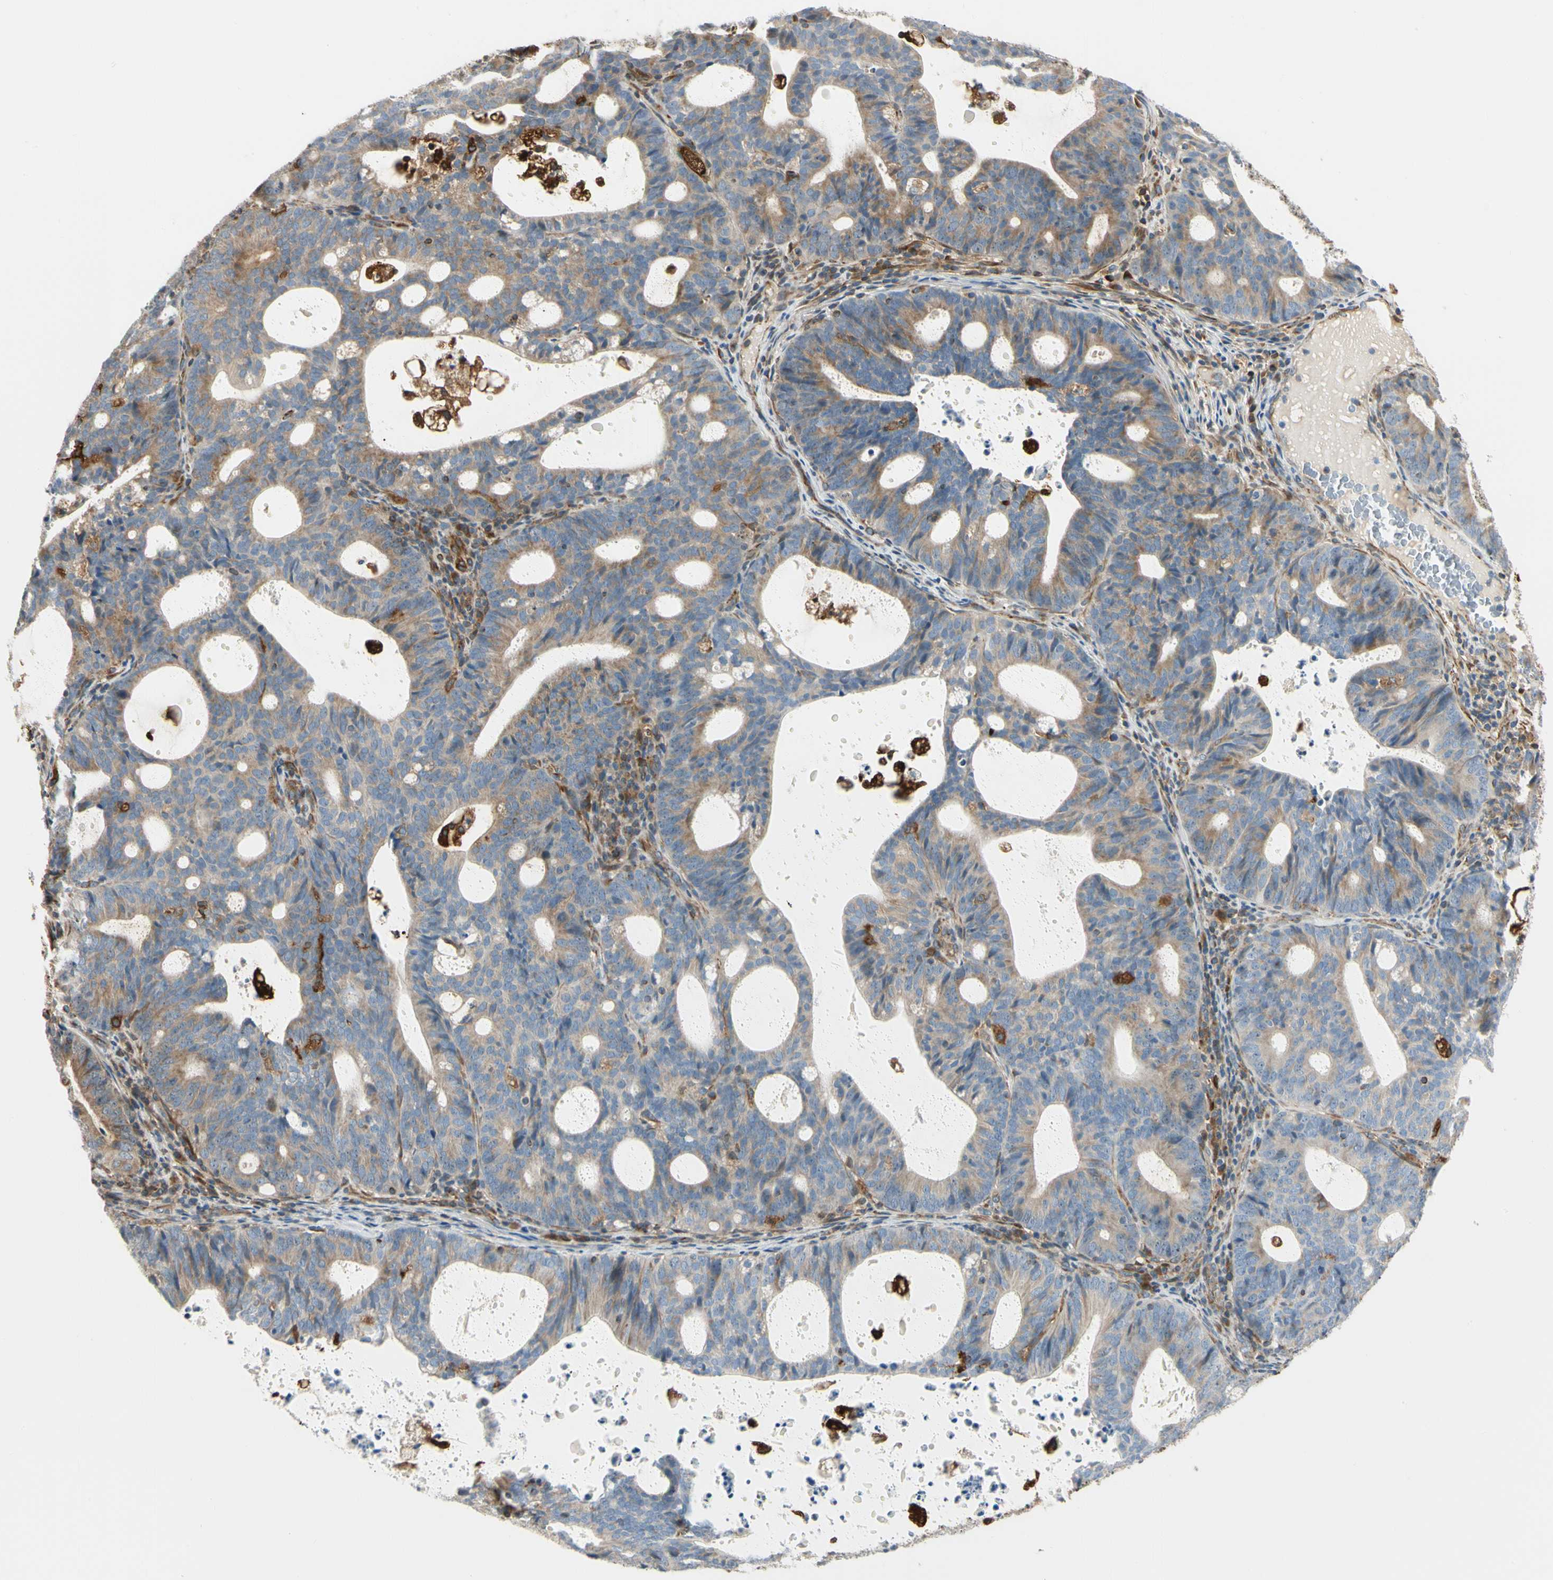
{"staining": {"intensity": "weak", "quantity": ">75%", "location": "cytoplasmic/membranous"}, "tissue": "endometrial cancer", "cell_type": "Tumor cells", "image_type": "cancer", "snomed": [{"axis": "morphology", "description": "Adenocarcinoma, NOS"}, {"axis": "topography", "description": "Uterus"}], "caption": "Weak cytoplasmic/membranous positivity is identified in approximately >75% of tumor cells in endometrial adenocarcinoma. The protein of interest is shown in brown color, while the nuclei are stained blue.", "gene": "FTH1", "patient": {"sex": "female", "age": 83}}